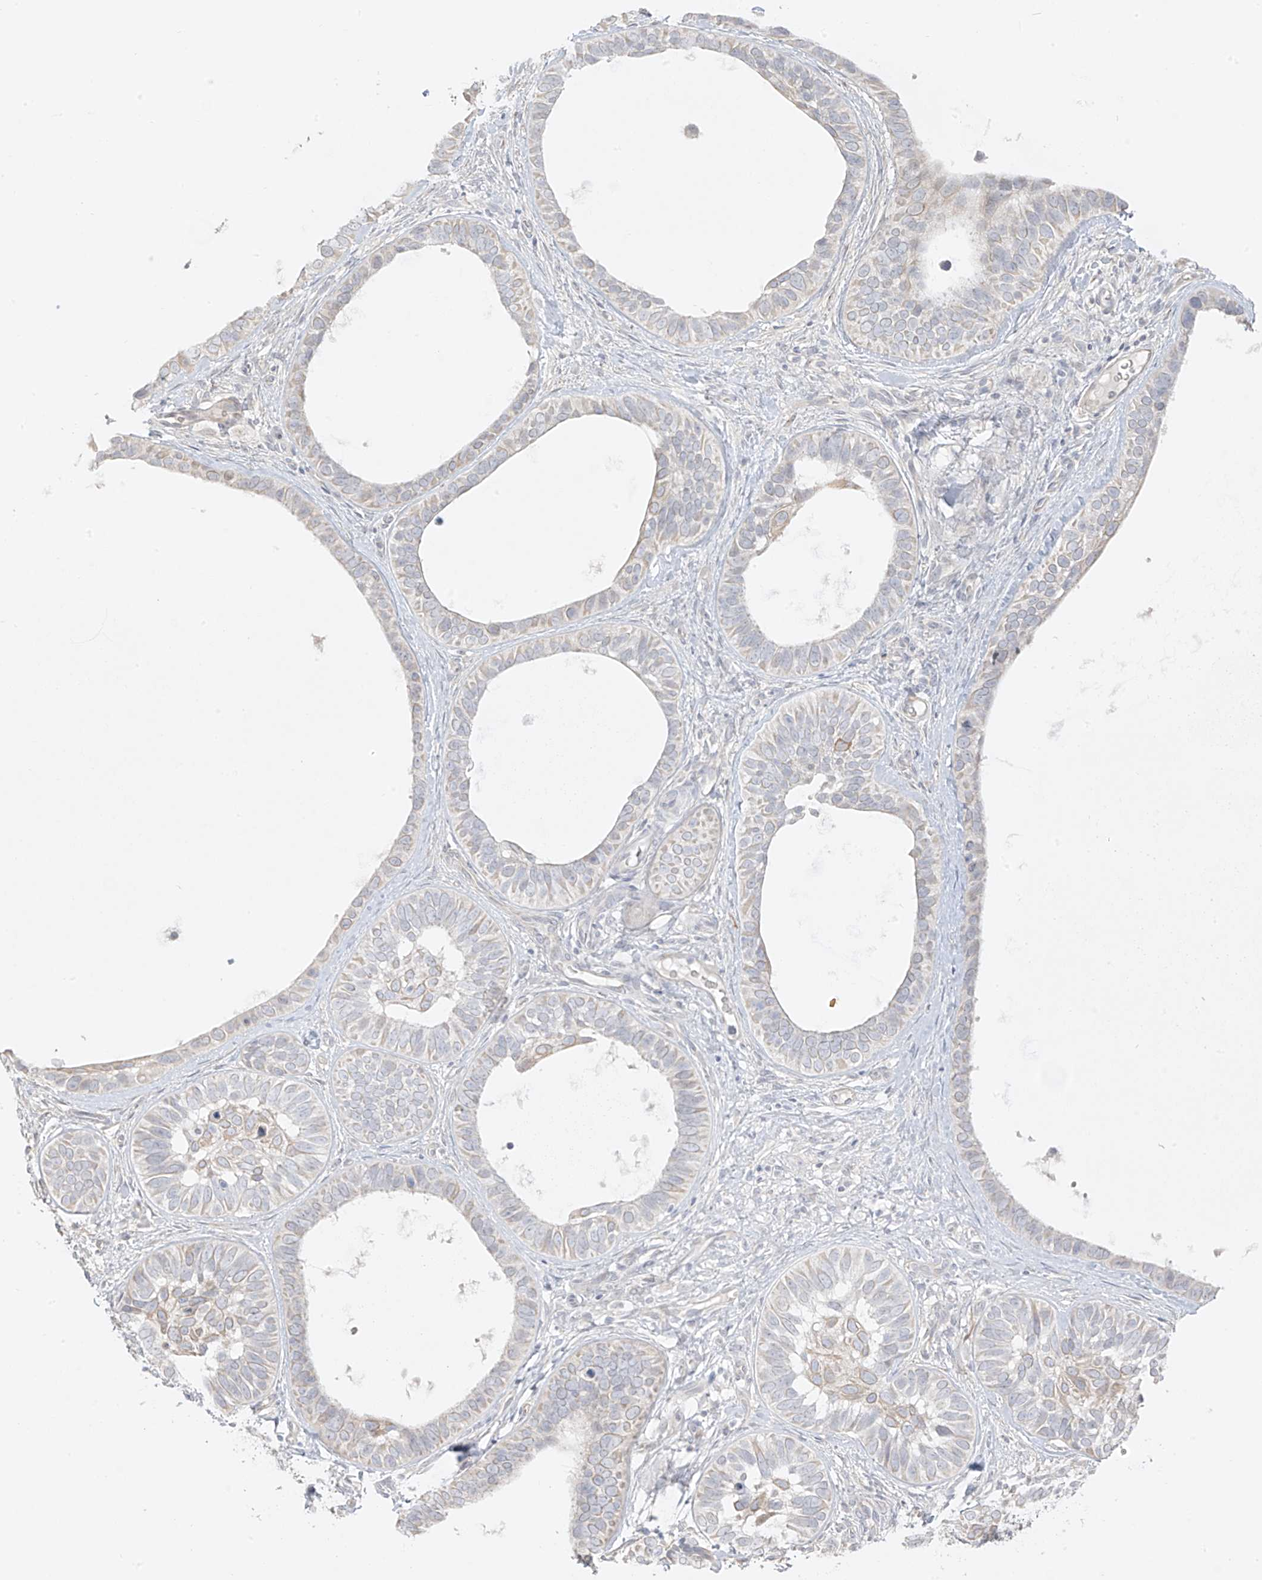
{"staining": {"intensity": "weak", "quantity": "<25%", "location": "cytoplasmic/membranous"}, "tissue": "skin cancer", "cell_type": "Tumor cells", "image_type": "cancer", "snomed": [{"axis": "morphology", "description": "Basal cell carcinoma"}, {"axis": "topography", "description": "Skin"}], "caption": "Human skin cancer (basal cell carcinoma) stained for a protein using immunohistochemistry exhibits no expression in tumor cells.", "gene": "DCDC2", "patient": {"sex": "male", "age": 62}}